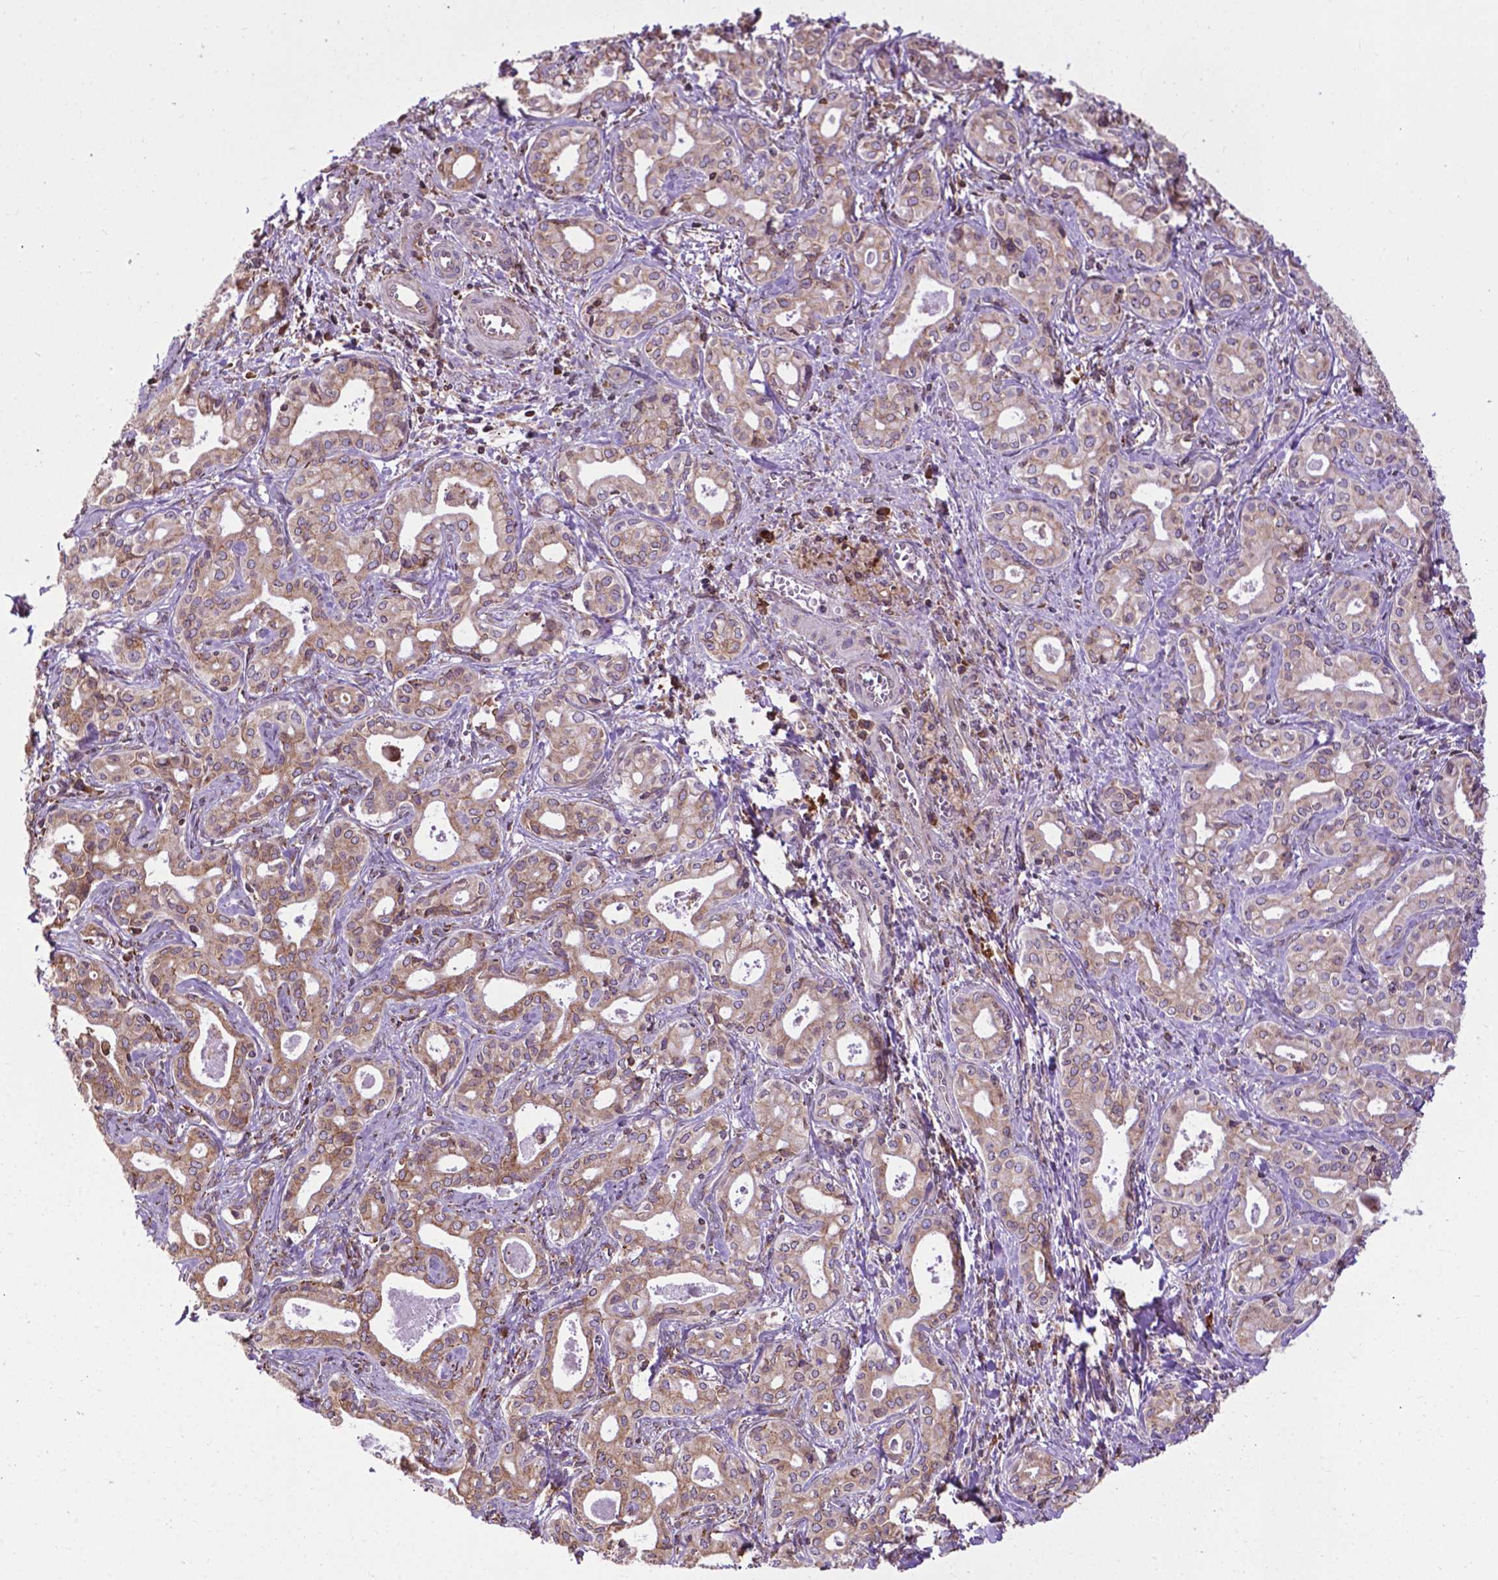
{"staining": {"intensity": "weak", "quantity": "25%-75%", "location": "cytoplasmic/membranous"}, "tissue": "liver cancer", "cell_type": "Tumor cells", "image_type": "cancer", "snomed": [{"axis": "morphology", "description": "Cholangiocarcinoma"}, {"axis": "topography", "description": "Liver"}], "caption": "Liver cancer stained with a protein marker demonstrates weak staining in tumor cells.", "gene": "GANAB", "patient": {"sex": "female", "age": 65}}